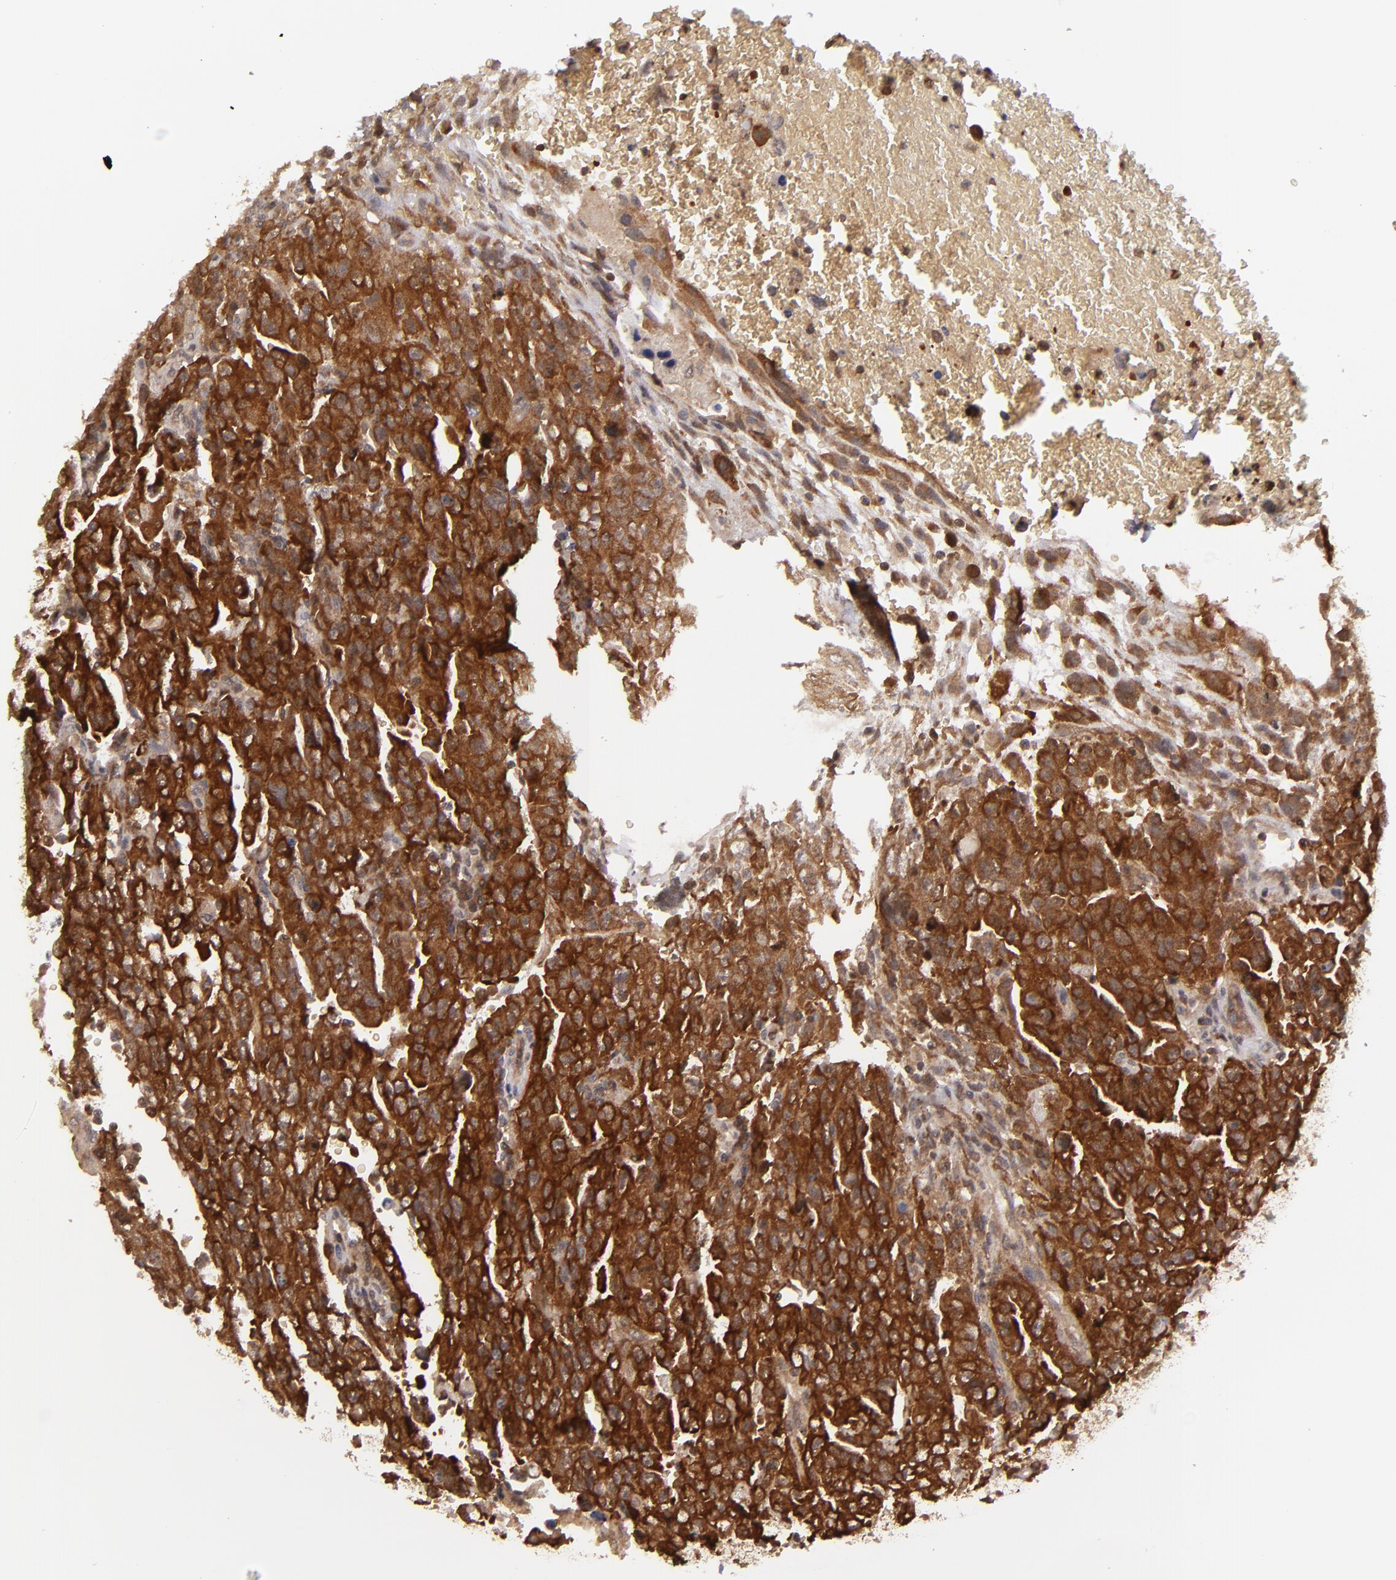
{"staining": {"intensity": "strong", "quantity": ">75%", "location": "cytoplasmic/membranous"}, "tissue": "testis cancer", "cell_type": "Tumor cells", "image_type": "cancer", "snomed": [{"axis": "morphology", "description": "Carcinoma, Embryonal, NOS"}, {"axis": "topography", "description": "Testis"}], "caption": "Strong cytoplasmic/membranous staining for a protein is seen in approximately >75% of tumor cells of testis embryonal carcinoma using IHC.", "gene": "MAPK3", "patient": {"sex": "male", "age": 28}}